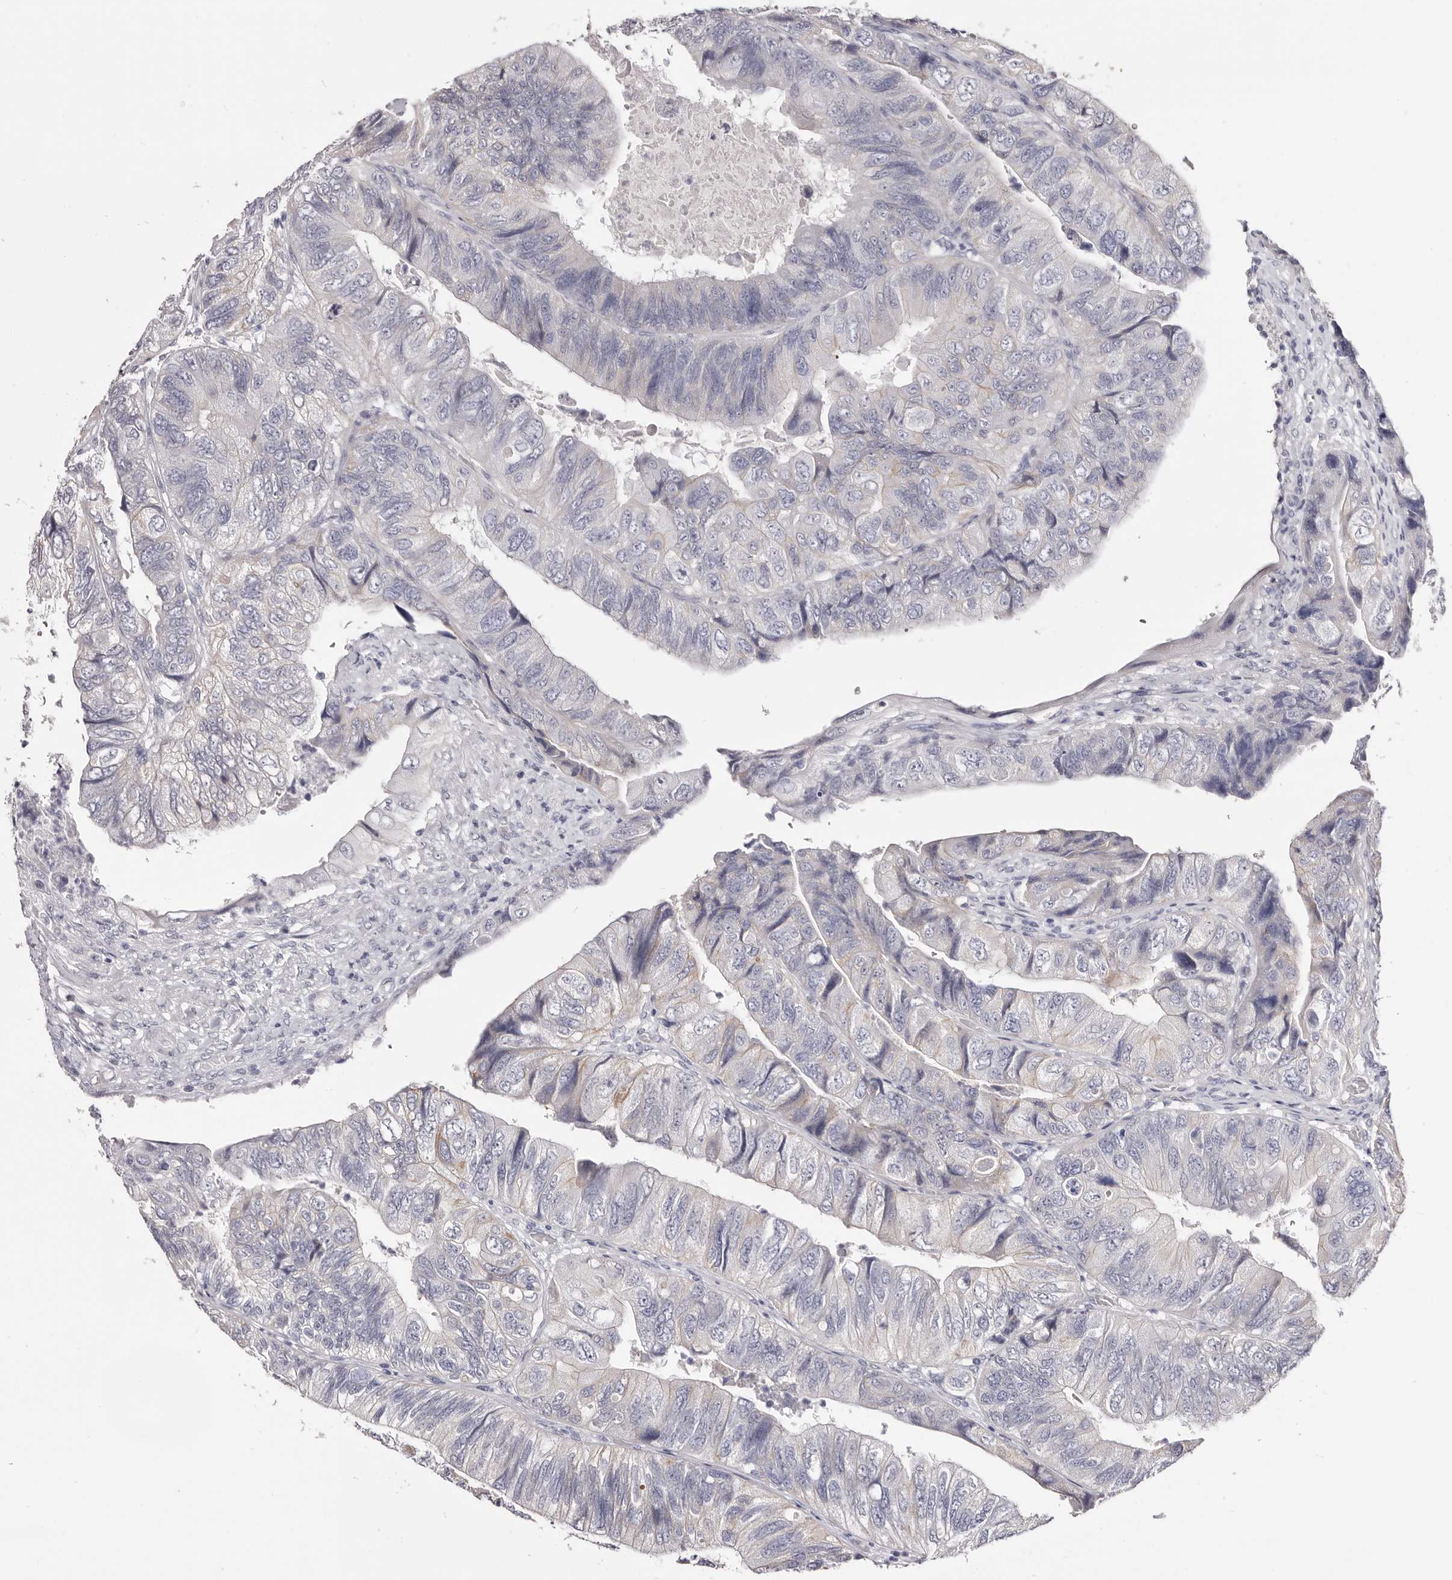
{"staining": {"intensity": "negative", "quantity": "none", "location": "none"}, "tissue": "colorectal cancer", "cell_type": "Tumor cells", "image_type": "cancer", "snomed": [{"axis": "morphology", "description": "Adenocarcinoma, NOS"}, {"axis": "topography", "description": "Rectum"}], "caption": "Tumor cells are negative for protein expression in human colorectal cancer (adenocarcinoma).", "gene": "AKNAD1", "patient": {"sex": "male", "age": 63}}